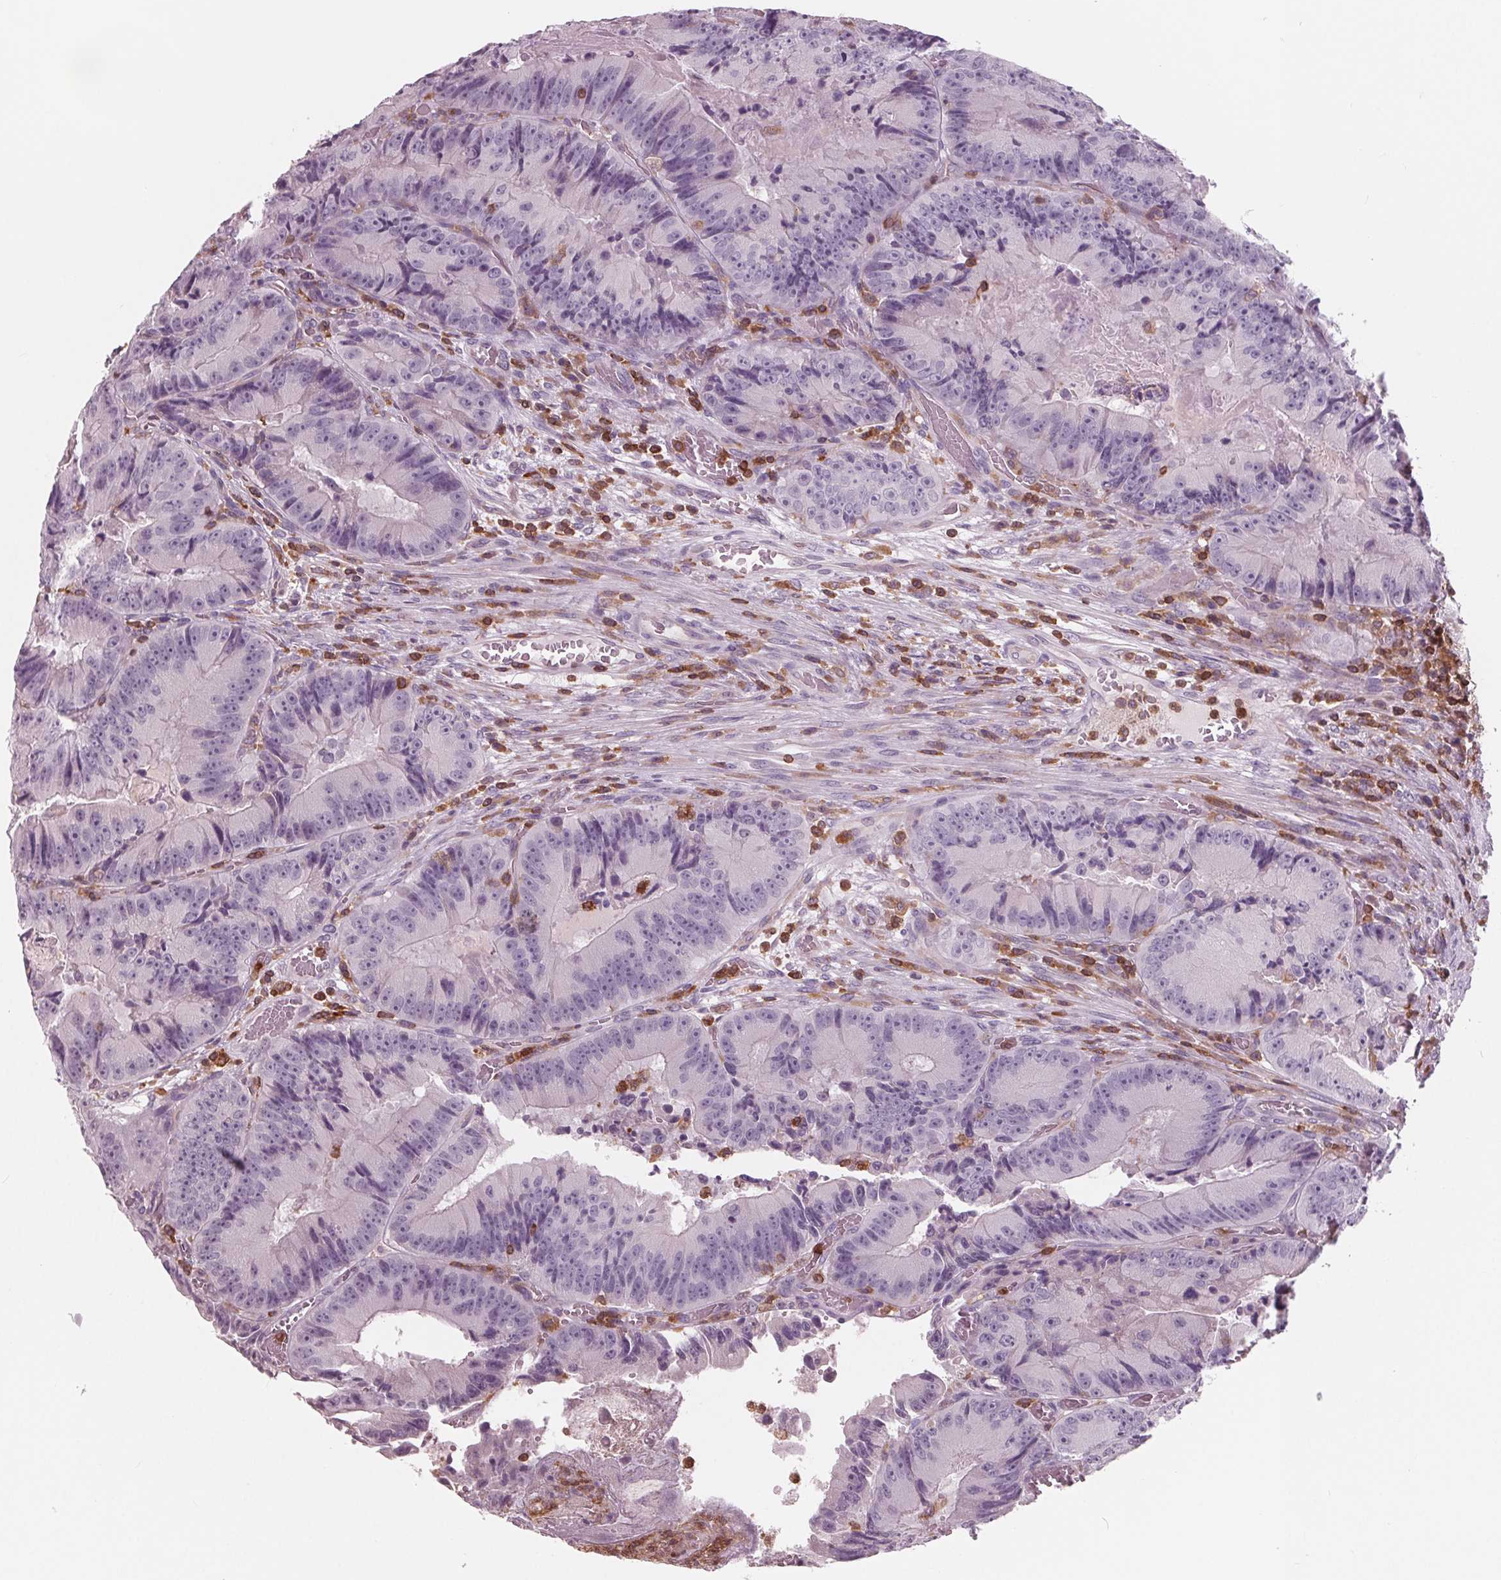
{"staining": {"intensity": "negative", "quantity": "none", "location": "none"}, "tissue": "colorectal cancer", "cell_type": "Tumor cells", "image_type": "cancer", "snomed": [{"axis": "morphology", "description": "Adenocarcinoma, NOS"}, {"axis": "topography", "description": "Colon"}], "caption": "Tumor cells are negative for brown protein staining in adenocarcinoma (colorectal). The staining is performed using DAB (3,3'-diaminobenzidine) brown chromogen with nuclei counter-stained in using hematoxylin.", "gene": "ARHGAP25", "patient": {"sex": "female", "age": 86}}